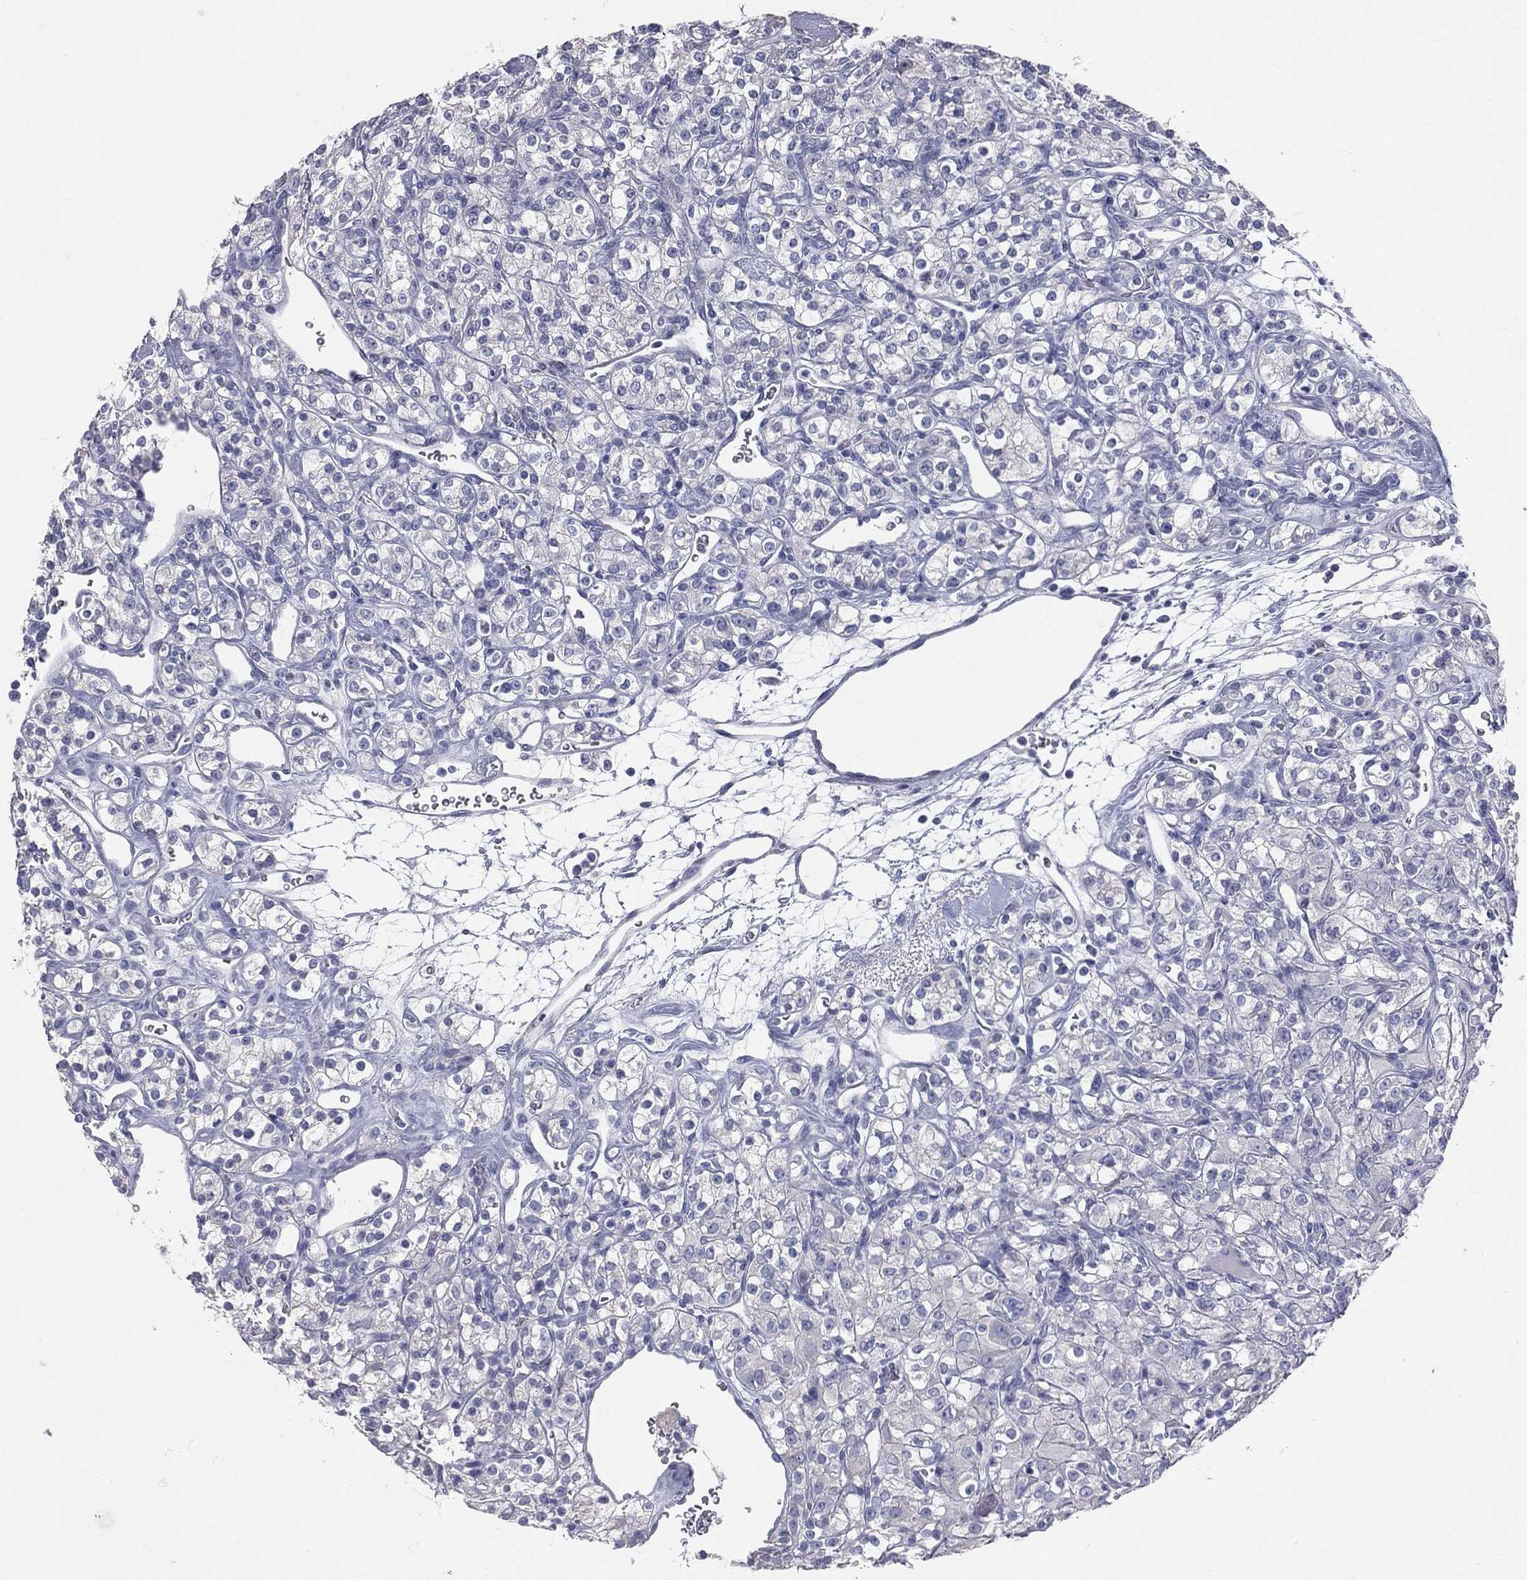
{"staining": {"intensity": "negative", "quantity": "none", "location": "none"}, "tissue": "renal cancer", "cell_type": "Tumor cells", "image_type": "cancer", "snomed": [{"axis": "morphology", "description": "Adenocarcinoma, NOS"}, {"axis": "topography", "description": "Kidney"}], "caption": "The IHC histopathology image has no significant staining in tumor cells of renal cancer (adenocarcinoma) tissue.", "gene": "STK31", "patient": {"sex": "male", "age": 77}}